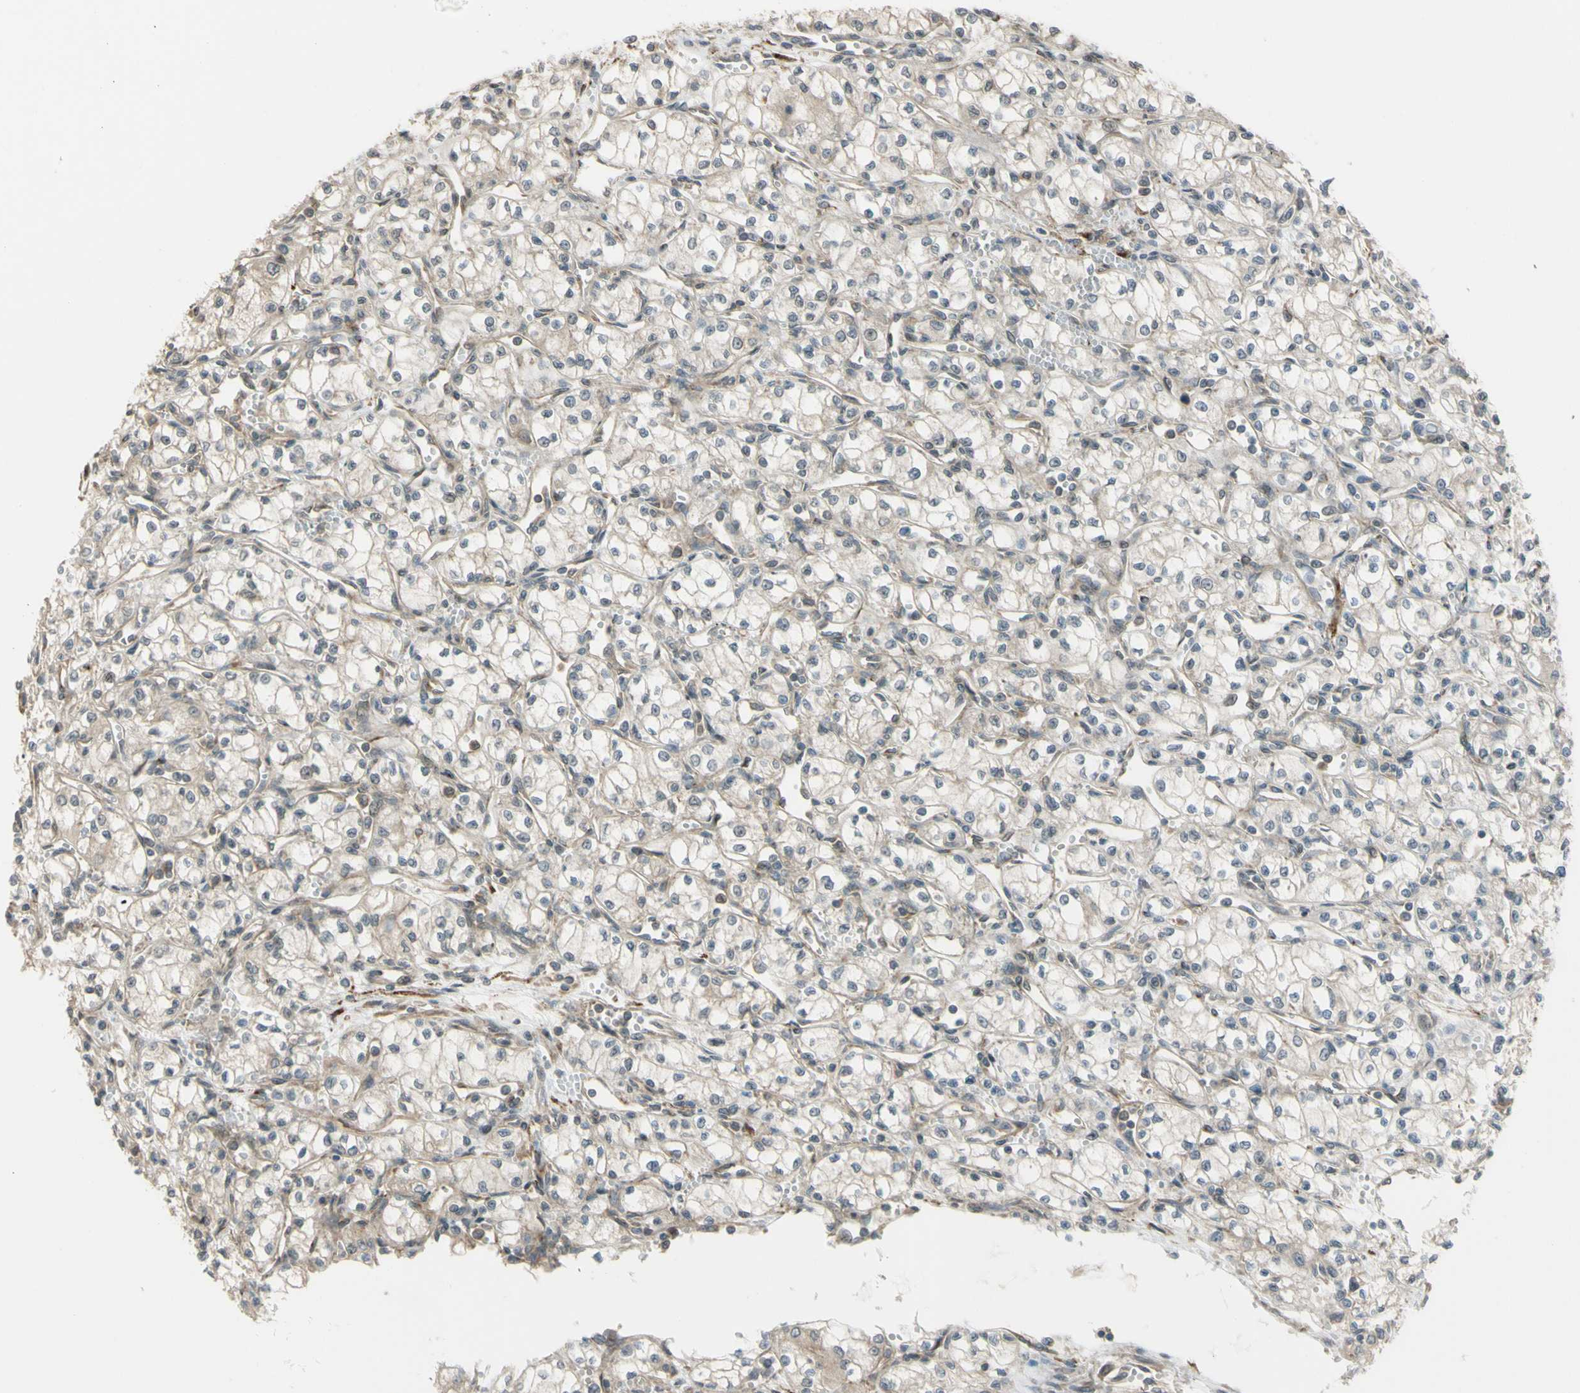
{"staining": {"intensity": "weak", "quantity": "<25%", "location": "cytoplasmic/membranous"}, "tissue": "renal cancer", "cell_type": "Tumor cells", "image_type": "cancer", "snomed": [{"axis": "morphology", "description": "Normal tissue, NOS"}, {"axis": "morphology", "description": "Adenocarcinoma, NOS"}, {"axis": "topography", "description": "Kidney"}], "caption": "IHC photomicrograph of neoplastic tissue: human adenocarcinoma (renal) stained with DAB (3,3'-diaminobenzidine) displays no significant protein positivity in tumor cells. (Stains: DAB immunohistochemistry with hematoxylin counter stain, Microscopy: brightfield microscopy at high magnification).", "gene": "FLII", "patient": {"sex": "male", "age": 59}}